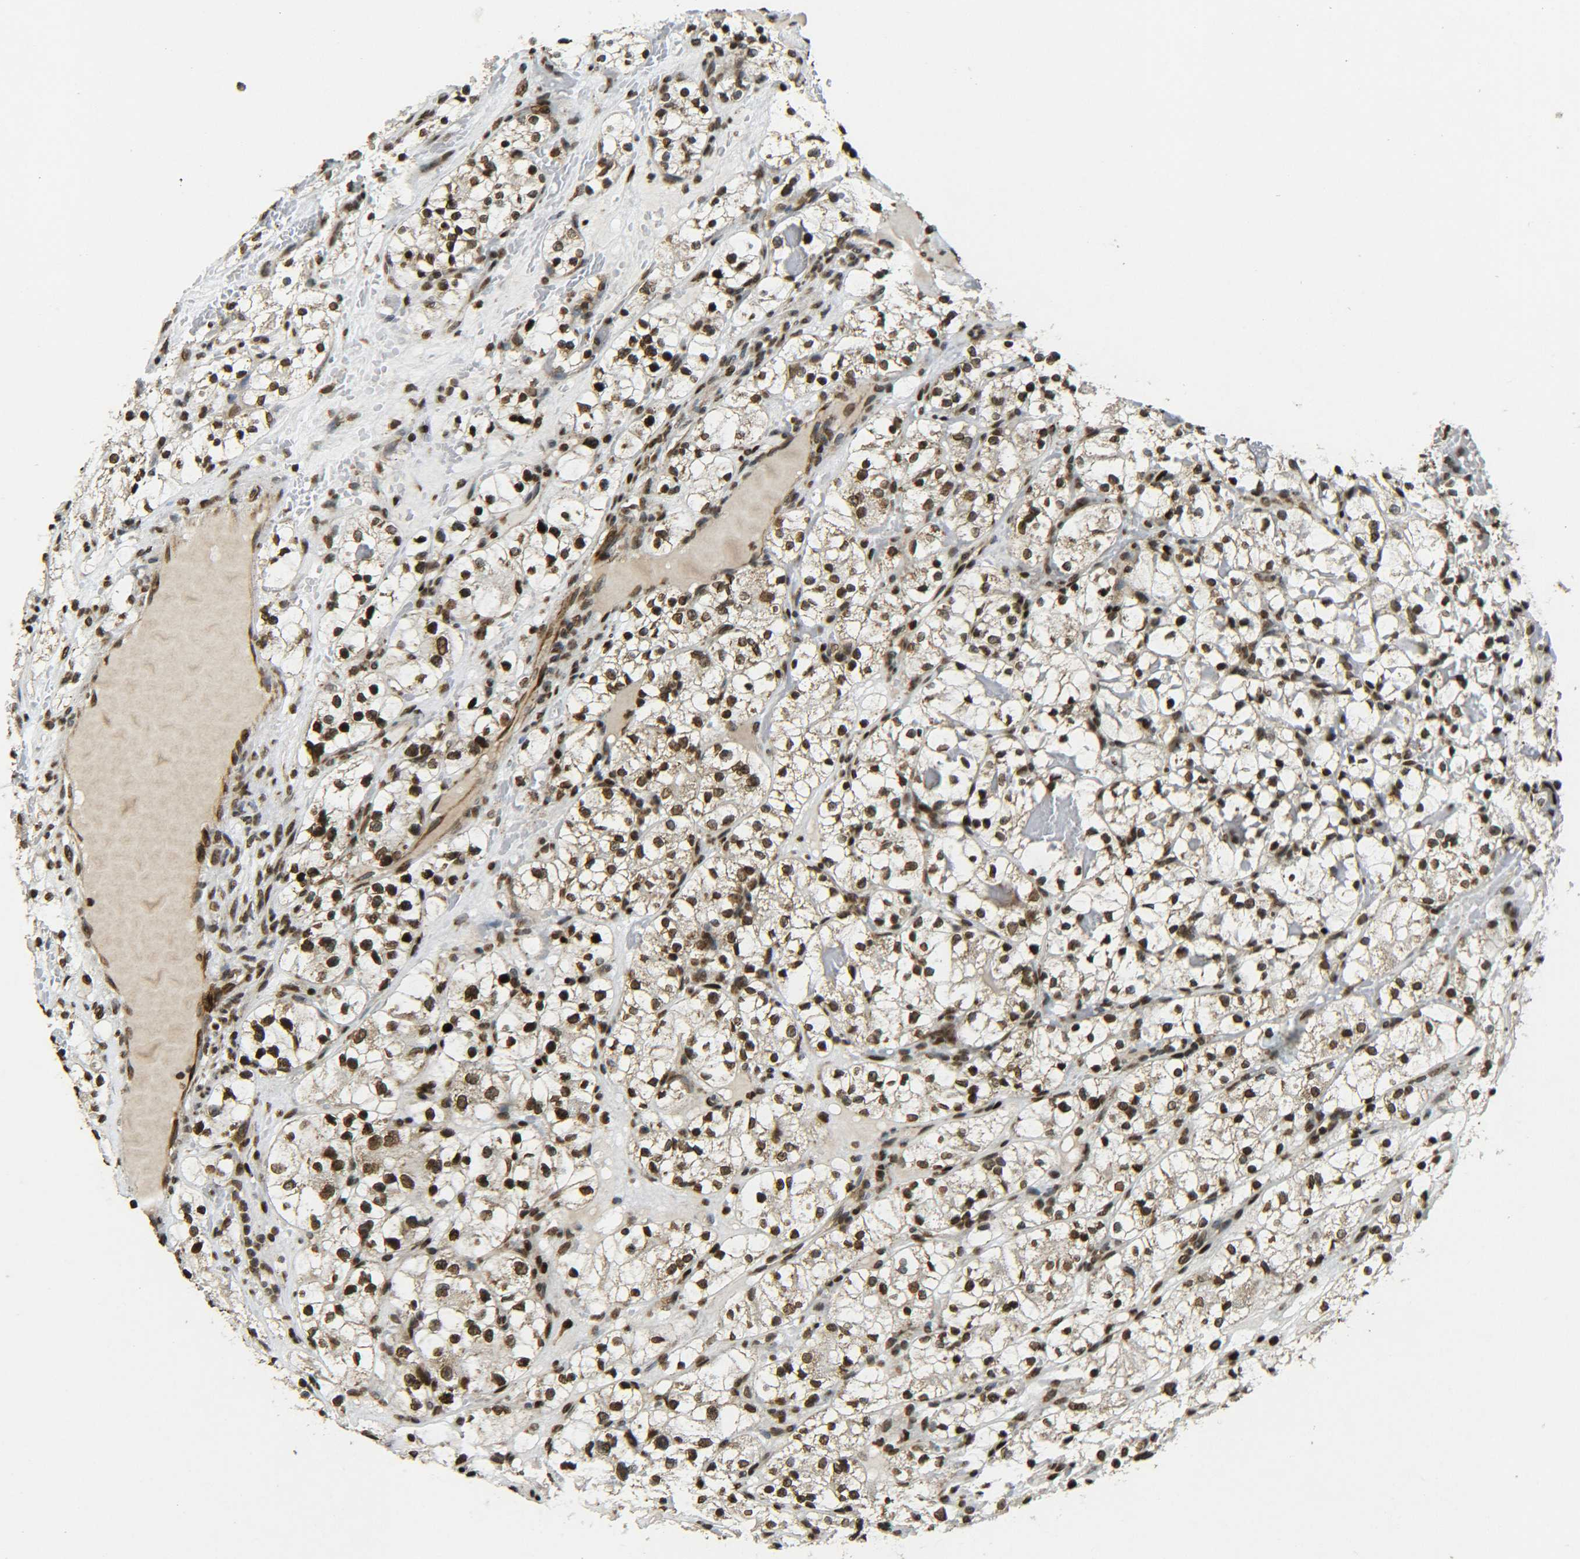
{"staining": {"intensity": "strong", "quantity": ">75%", "location": "cytoplasmic/membranous,nuclear"}, "tissue": "renal cancer", "cell_type": "Tumor cells", "image_type": "cancer", "snomed": [{"axis": "morphology", "description": "Adenocarcinoma, NOS"}, {"axis": "topography", "description": "Kidney"}], "caption": "Brown immunohistochemical staining in human renal adenocarcinoma reveals strong cytoplasmic/membranous and nuclear expression in approximately >75% of tumor cells. The protein of interest is stained brown, and the nuclei are stained in blue (DAB IHC with brightfield microscopy, high magnification).", "gene": "NEUROG2", "patient": {"sex": "female", "age": 60}}